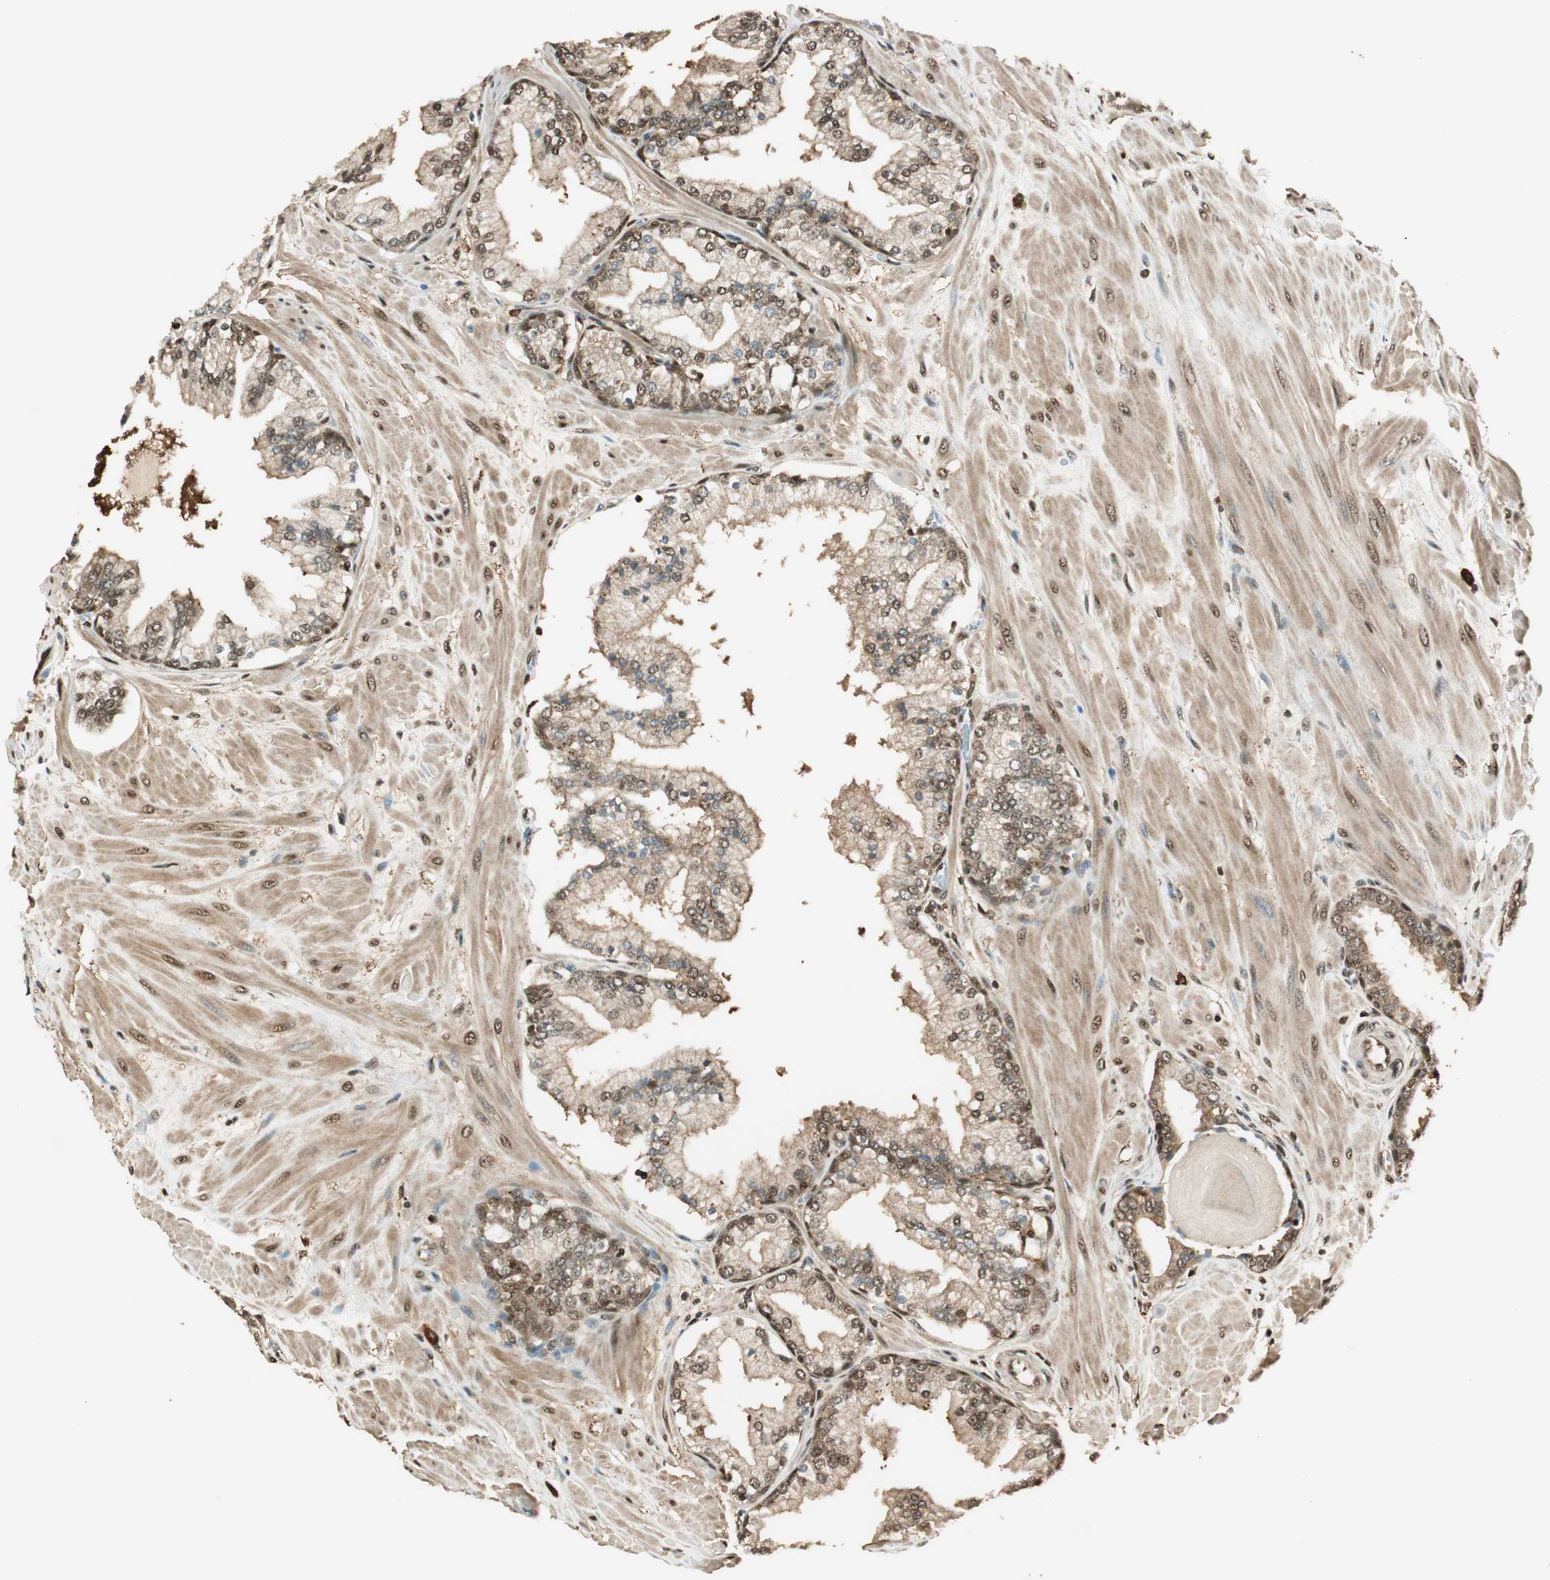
{"staining": {"intensity": "strong", "quantity": ">75%", "location": "cytoplasmic/membranous,nuclear"}, "tissue": "prostate", "cell_type": "Glandular cells", "image_type": "normal", "snomed": [{"axis": "morphology", "description": "Normal tissue, NOS"}, {"axis": "topography", "description": "Prostate"}], "caption": "Immunohistochemical staining of normal prostate demonstrates strong cytoplasmic/membranous,nuclear protein expression in about >75% of glandular cells.", "gene": "ENSG00000268870", "patient": {"sex": "male", "age": 51}}